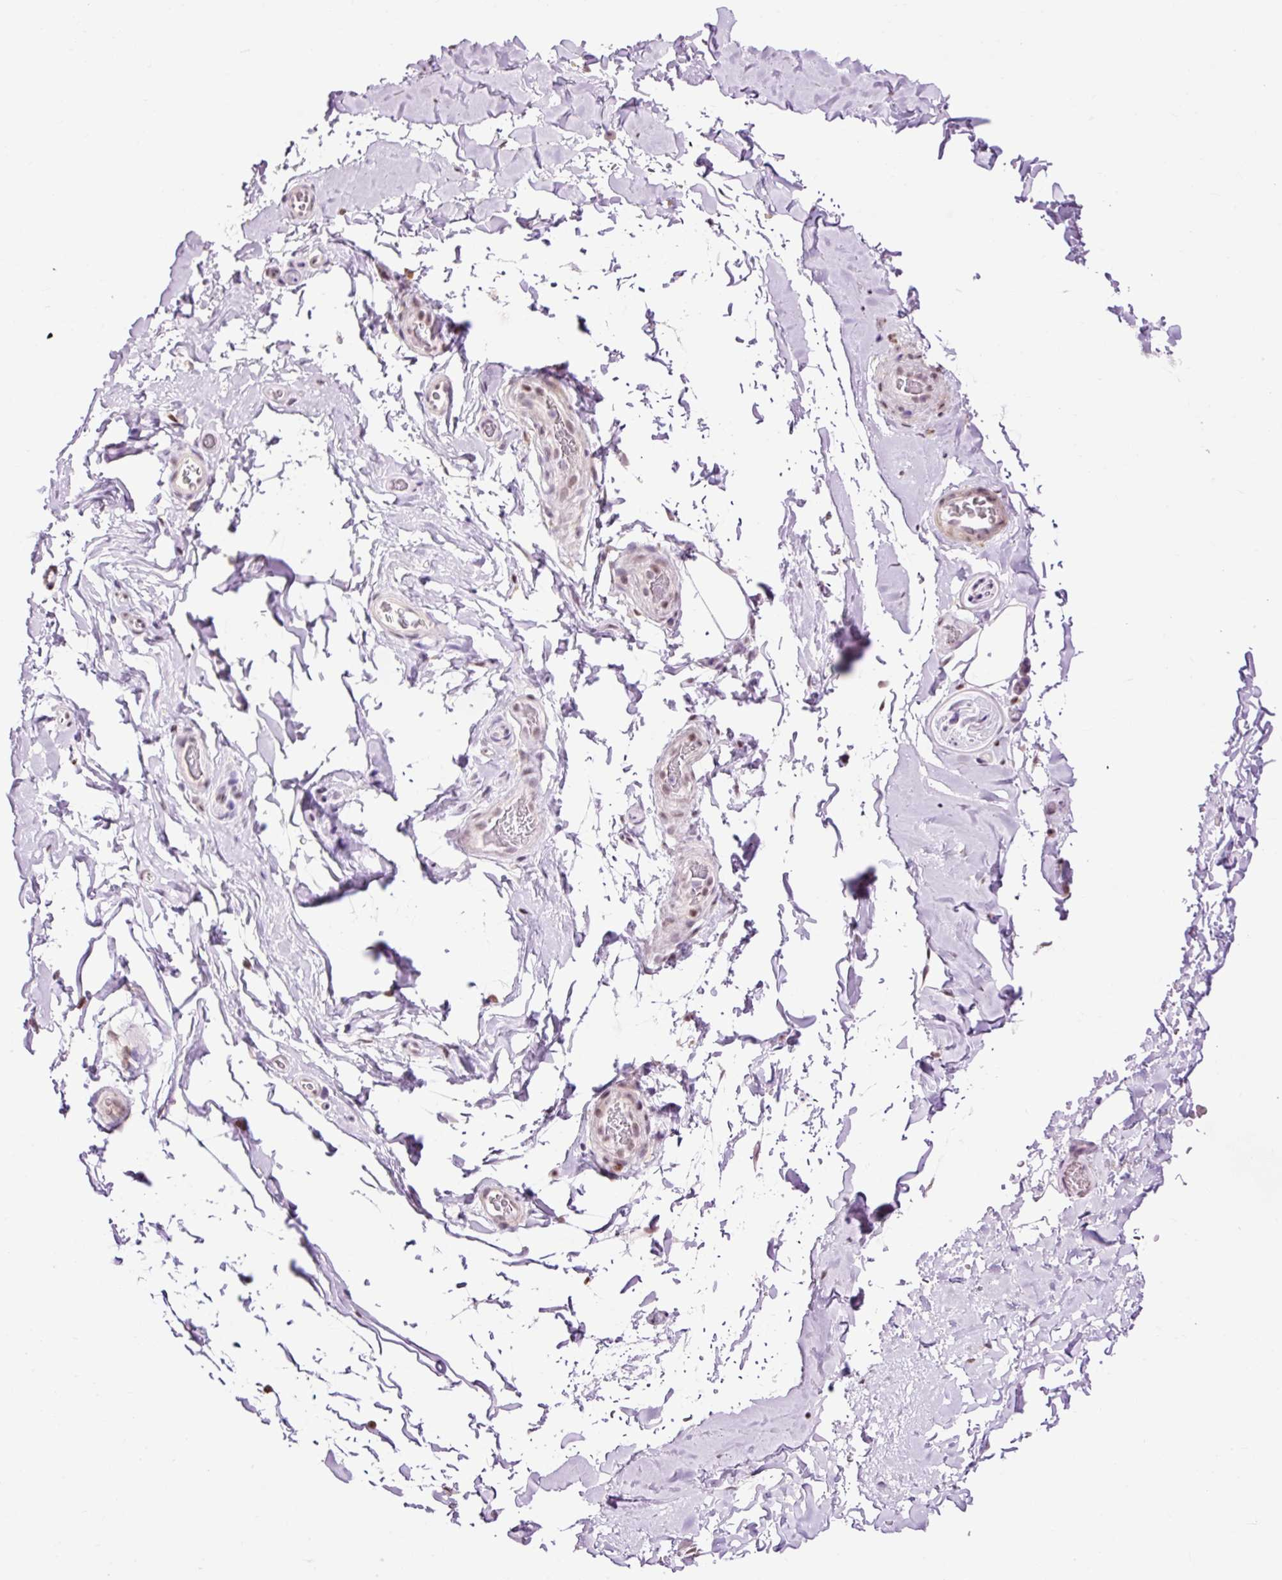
{"staining": {"intensity": "negative", "quantity": "none", "location": "none"}, "tissue": "adipose tissue", "cell_type": "Adipocytes", "image_type": "normal", "snomed": [{"axis": "morphology", "description": "Normal tissue, NOS"}, {"axis": "topography", "description": "Vascular tissue"}, {"axis": "topography", "description": "Peripheral nerve tissue"}], "caption": "This is a photomicrograph of immunohistochemistry staining of normal adipose tissue, which shows no staining in adipocytes.", "gene": "LY86", "patient": {"sex": "male", "age": 41}}